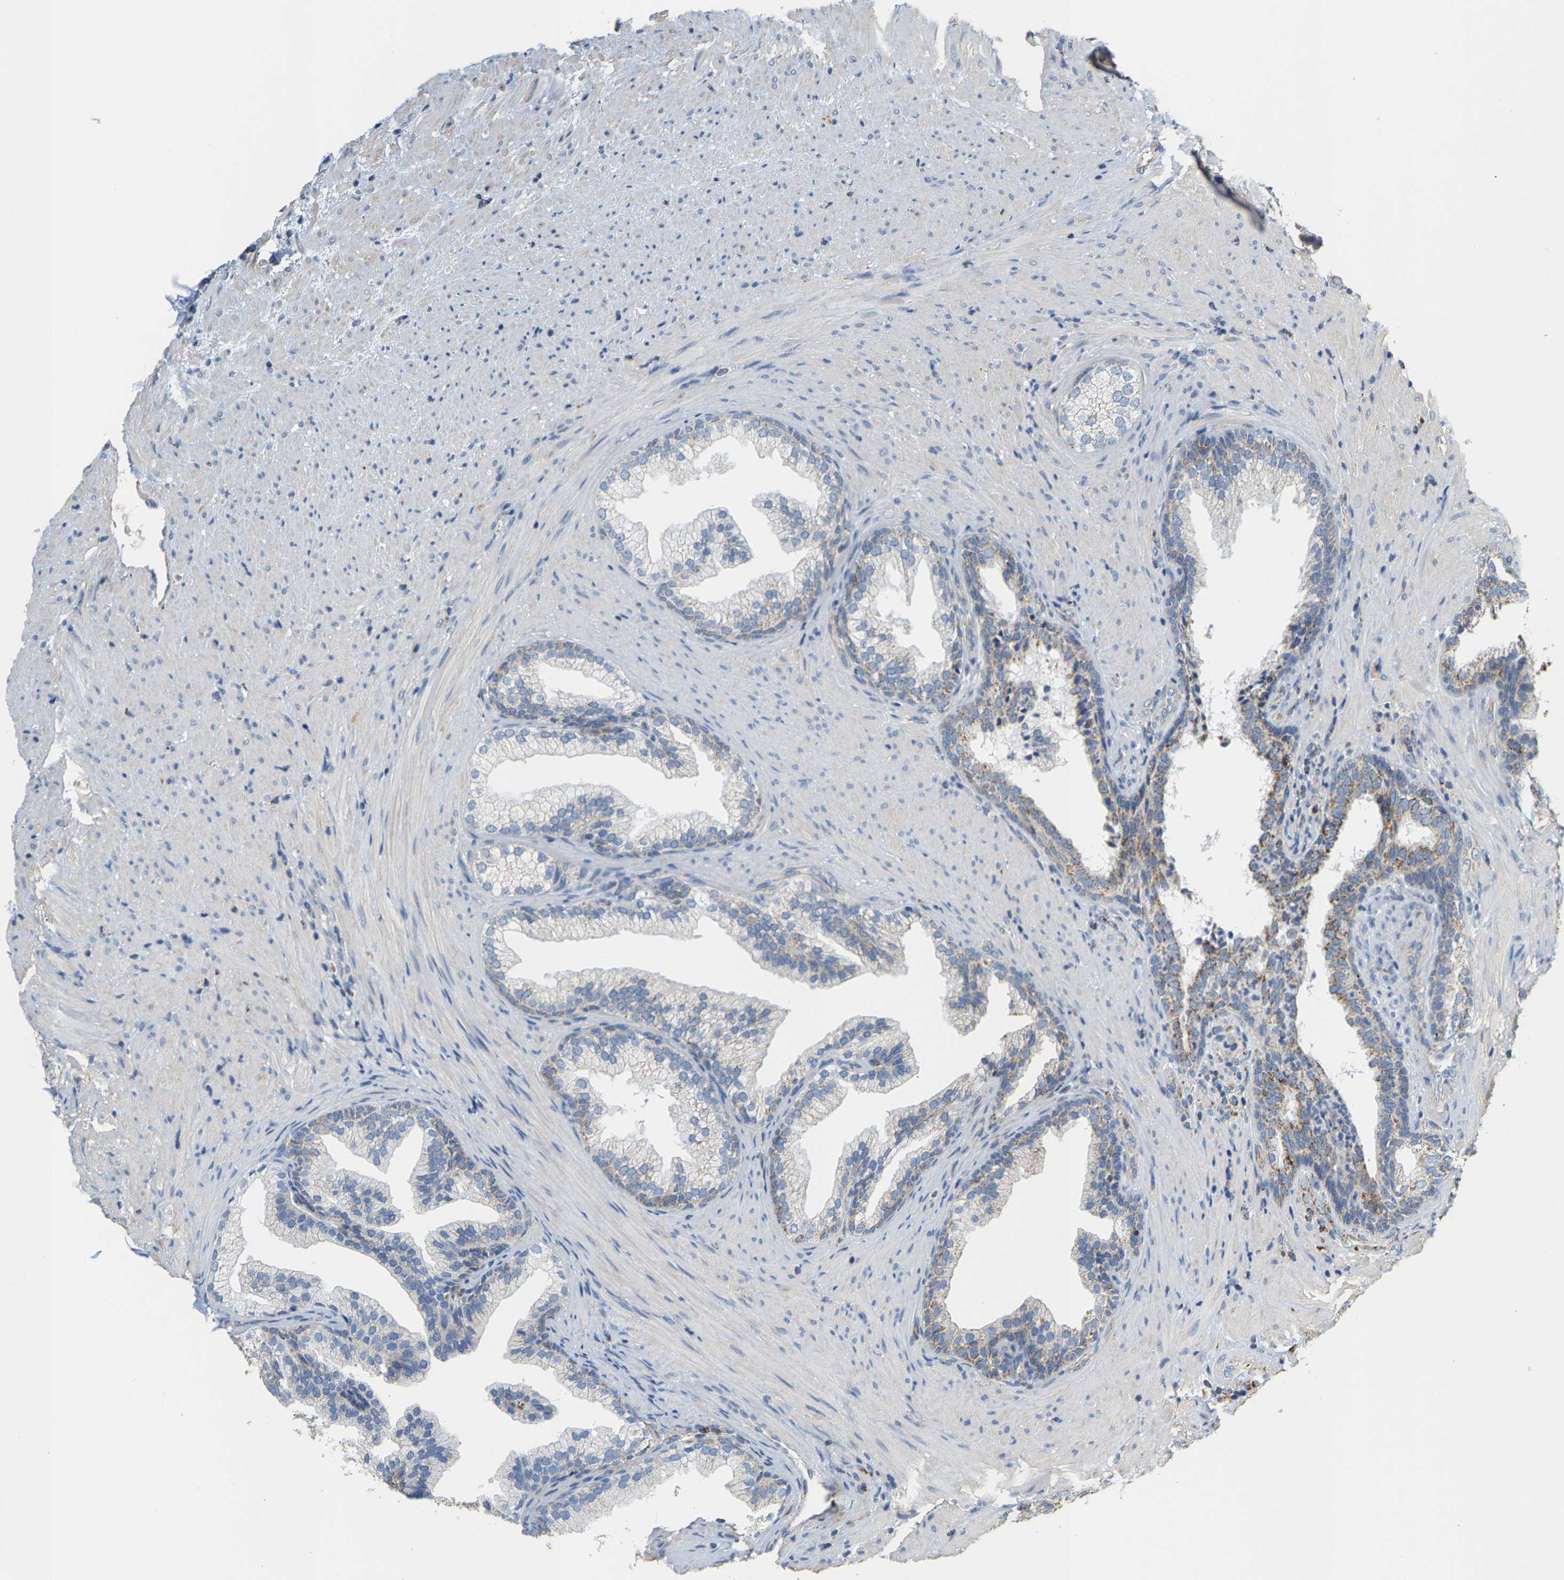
{"staining": {"intensity": "moderate", "quantity": "25%-75%", "location": "cytoplasmic/membranous"}, "tissue": "prostate", "cell_type": "Glandular cells", "image_type": "normal", "snomed": [{"axis": "morphology", "description": "Normal tissue, NOS"}, {"axis": "topography", "description": "Prostate"}], "caption": "Immunohistochemistry of benign human prostate shows medium levels of moderate cytoplasmic/membranous expression in about 25%-75% of glandular cells. Ihc stains the protein in brown and the nuclei are stained blue.", "gene": "SHMT2", "patient": {"sex": "male", "age": 76}}